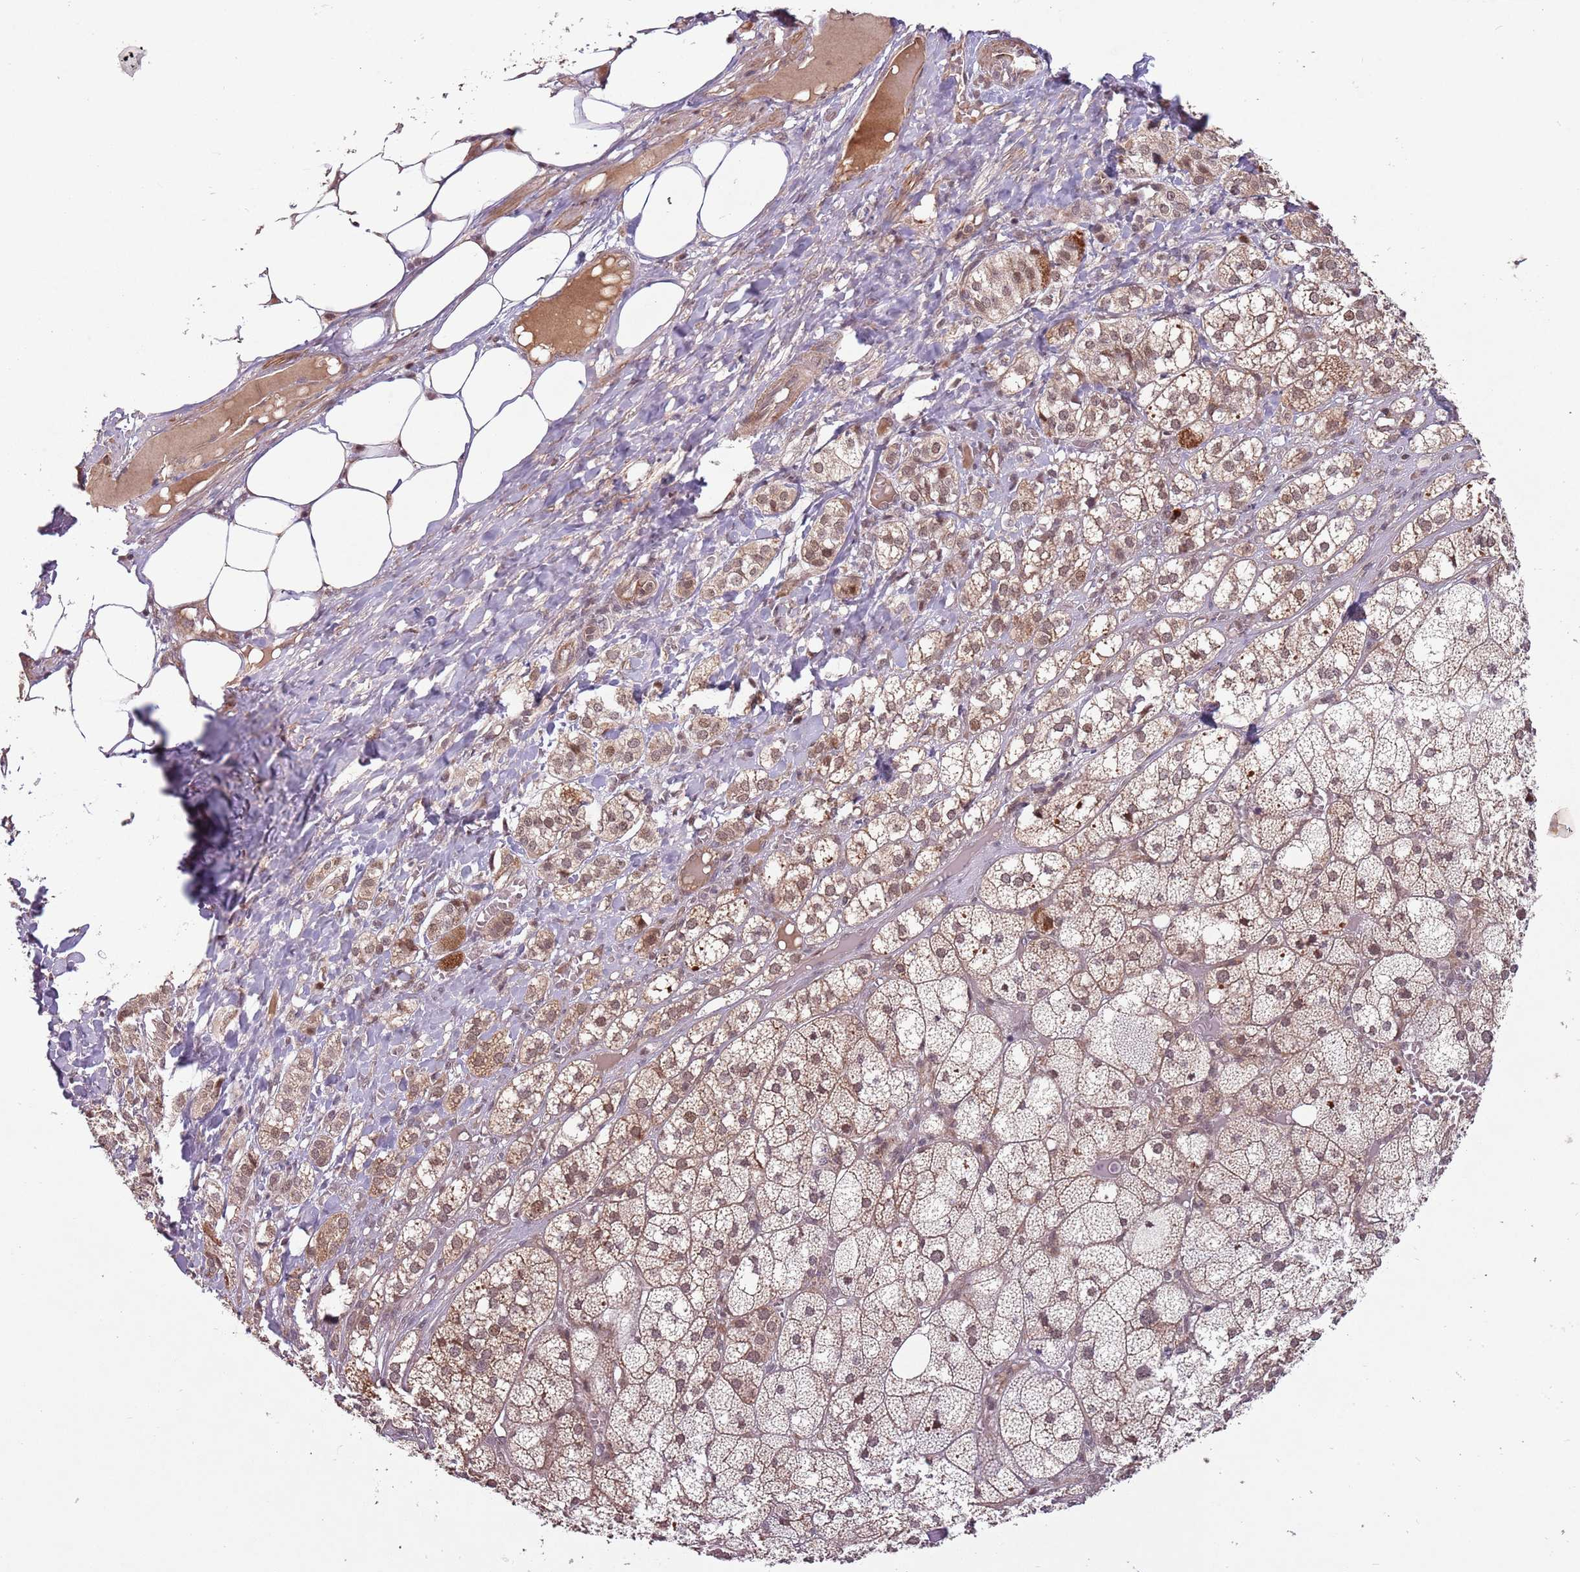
{"staining": {"intensity": "moderate", "quantity": "25%-75%", "location": "cytoplasmic/membranous,nuclear"}, "tissue": "adrenal gland", "cell_type": "Glandular cells", "image_type": "normal", "snomed": [{"axis": "morphology", "description": "Normal tissue, NOS"}, {"axis": "topography", "description": "Adrenal gland"}], "caption": "Protein positivity by IHC exhibits moderate cytoplasmic/membranous,nuclear staining in approximately 25%-75% of glandular cells in benign adrenal gland.", "gene": "SUDS3", "patient": {"sex": "female", "age": 61}}